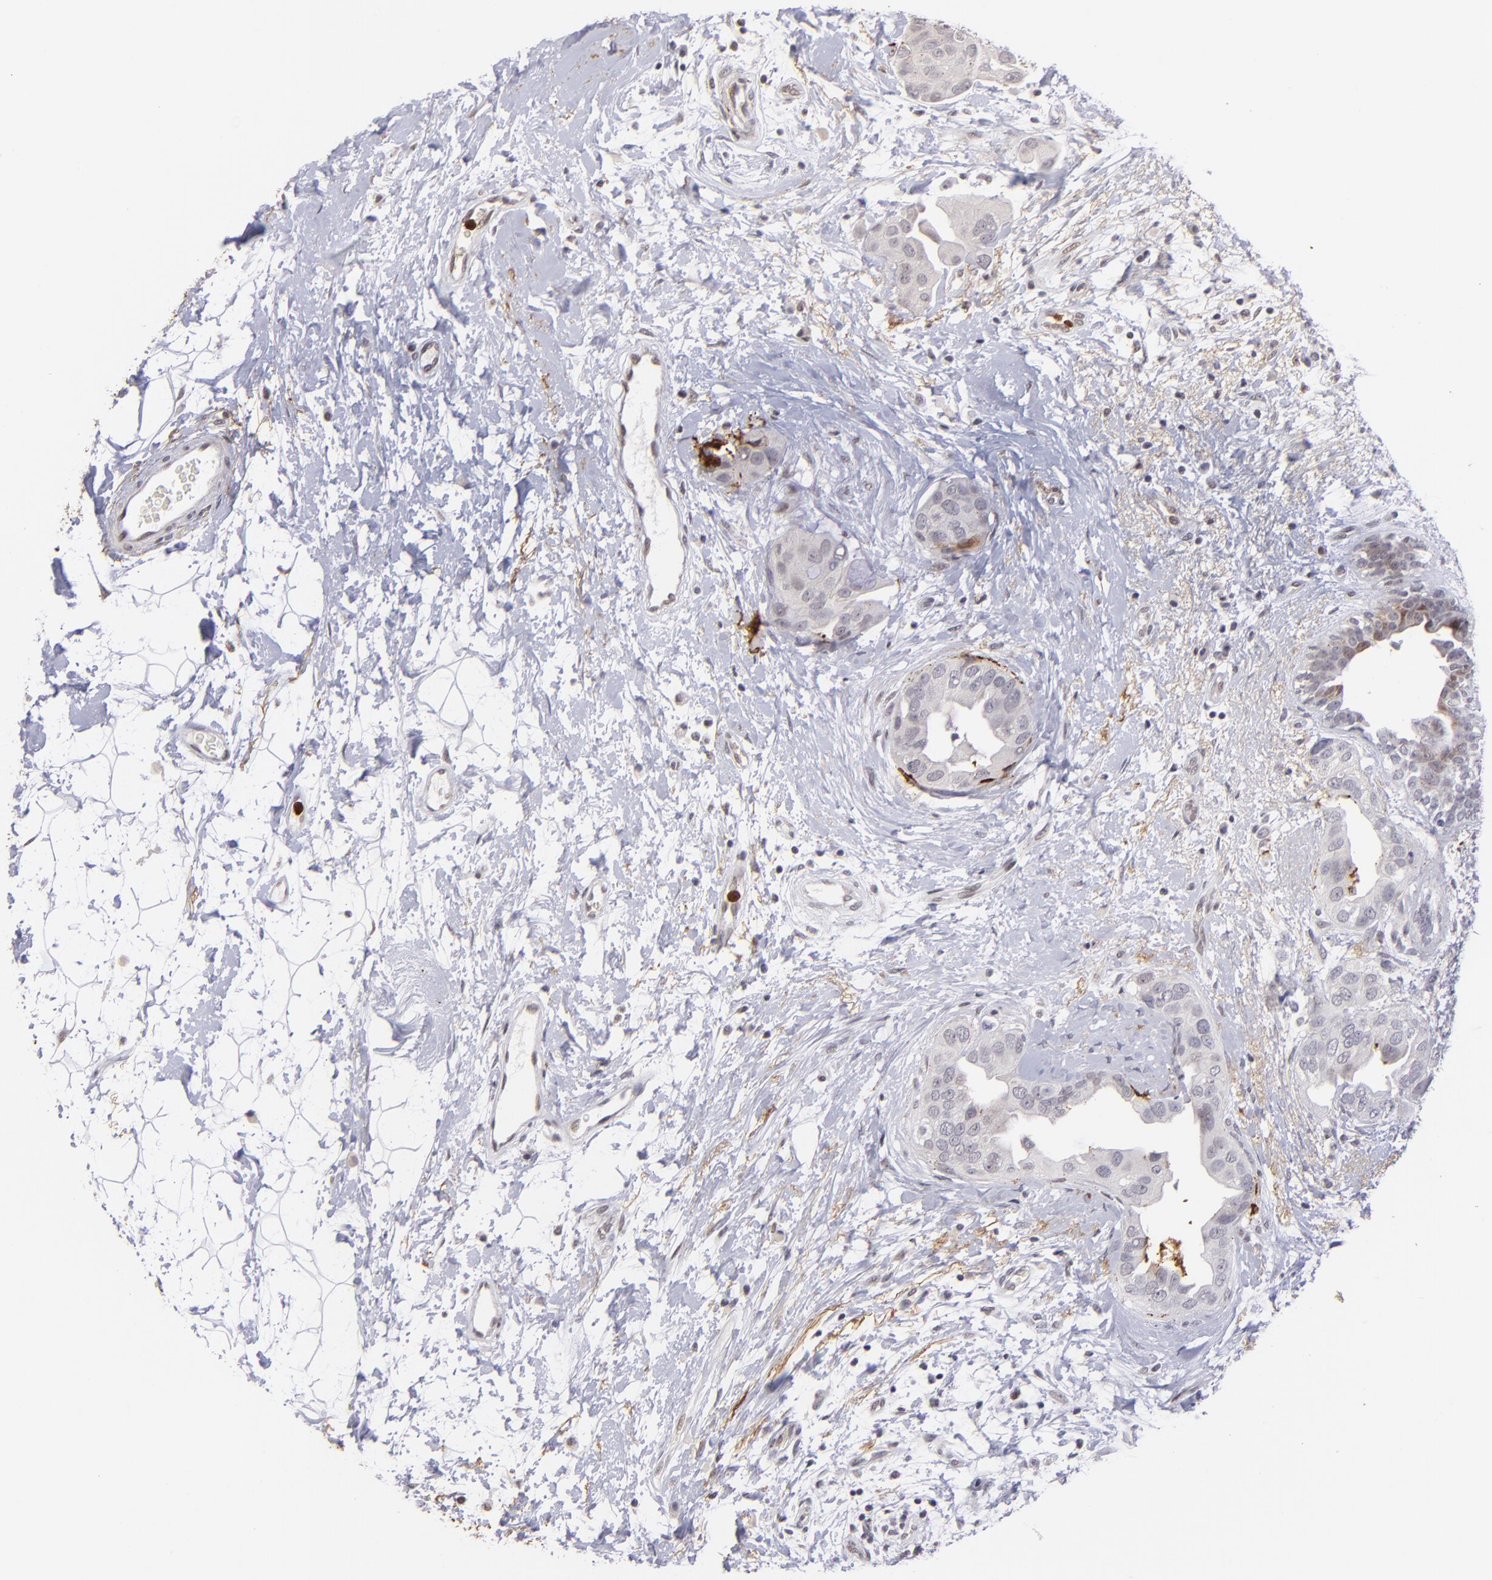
{"staining": {"intensity": "negative", "quantity": "none", "location": "none"}, "tissue": "breast cancer", "cell_type": "Tumor cells", "image_type": "cancer", "snomed": [{"axis": "morphology", "description": "Duct carcinoma"}, {"axis": "topography", "description": "Breast"}], "caption": "Tumor cells are negative for protein expression in human infiltrating ductal carcinoma (breast). The staining is performed using DAB (3,3'-diaminobenzidine) brown chromogen with nuclei counter-stained in using hematoxylin.", "gene": "RXRG", "patient": {"sex": "female", "age": 40}}